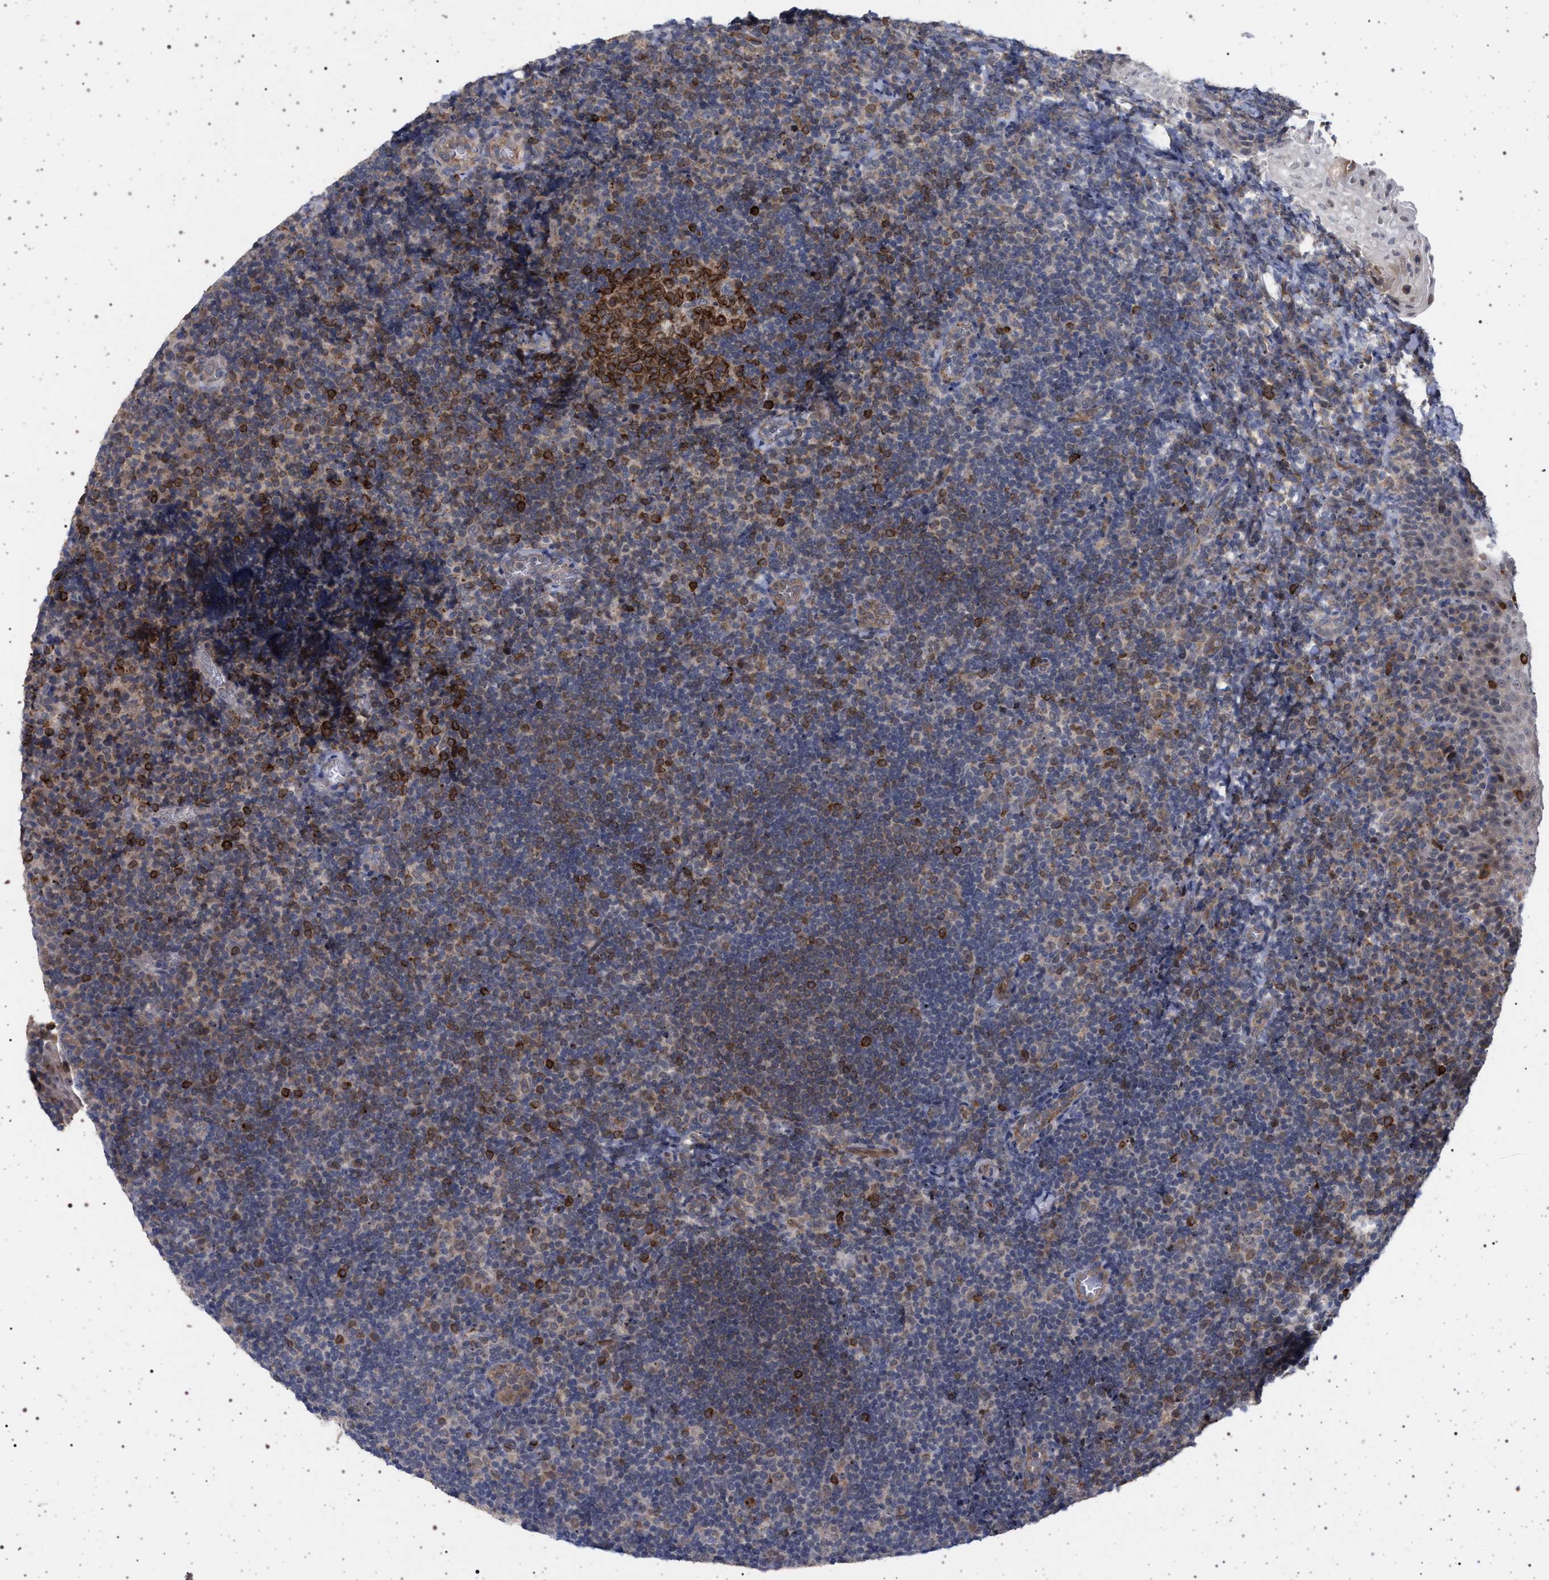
{"staining": {"intensity": "strong", "quantity": ">75%", "location": "cytoplasmic/membranous"}, "tissue": "tonsil", "cell_type": "Germinal center cells", "image_type": "normal", "snomed": [{"axis": "morphology", "description": "Normal tissue, NOS"}, {"axis": "topography", "description": "Tonsil"}], "caption": "IHC (DAB) staining of unremarkable tonsil demonstrates strong cytoplasmic/membranous protein expression in approximately >75% of germinal center cells.", "gene": "RBM48", "patient": {"sex": "male", "age": 37}}